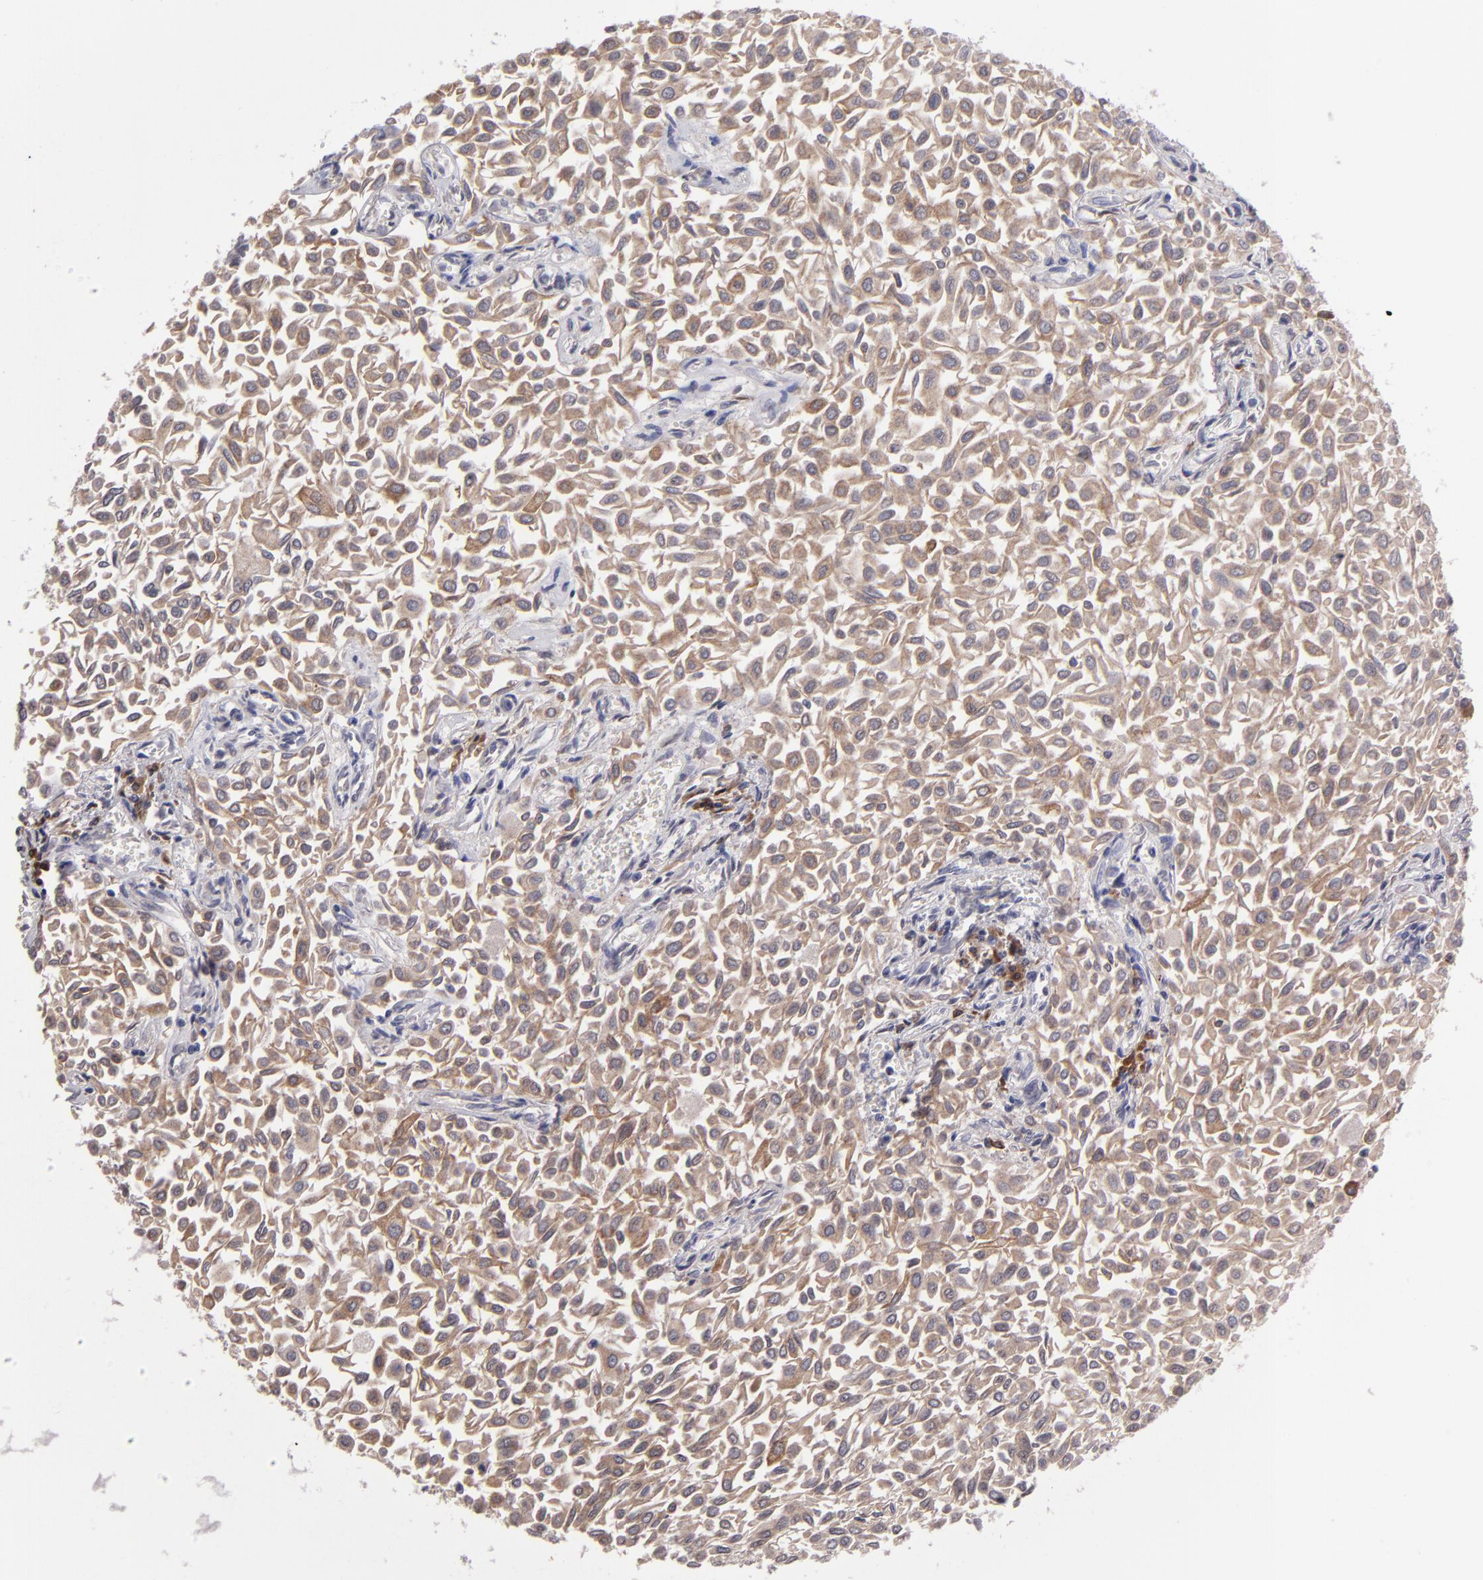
{"staining": {"intensity": "moderate", "quantity": ">75%", "location": "cytoplasmic/membranous"}, "tissue": "urothelial cancer", "cell_type": "Tumor cells", "image_type": "cancer", "snomed": [{"axis": "morphology", "description": "Urothelial carcinoma, Low grade"}, {"axis": "topography", "description": "Urinary bladder"}], "caption": "Immunohistochemical staining of human urothelial cancer exhibits medium levels of moderate cytoplasmic/membranous staining in about >75% of tumor cells.", "gene": "IL12A", "patient": {"sex": "male", "age": 64}}